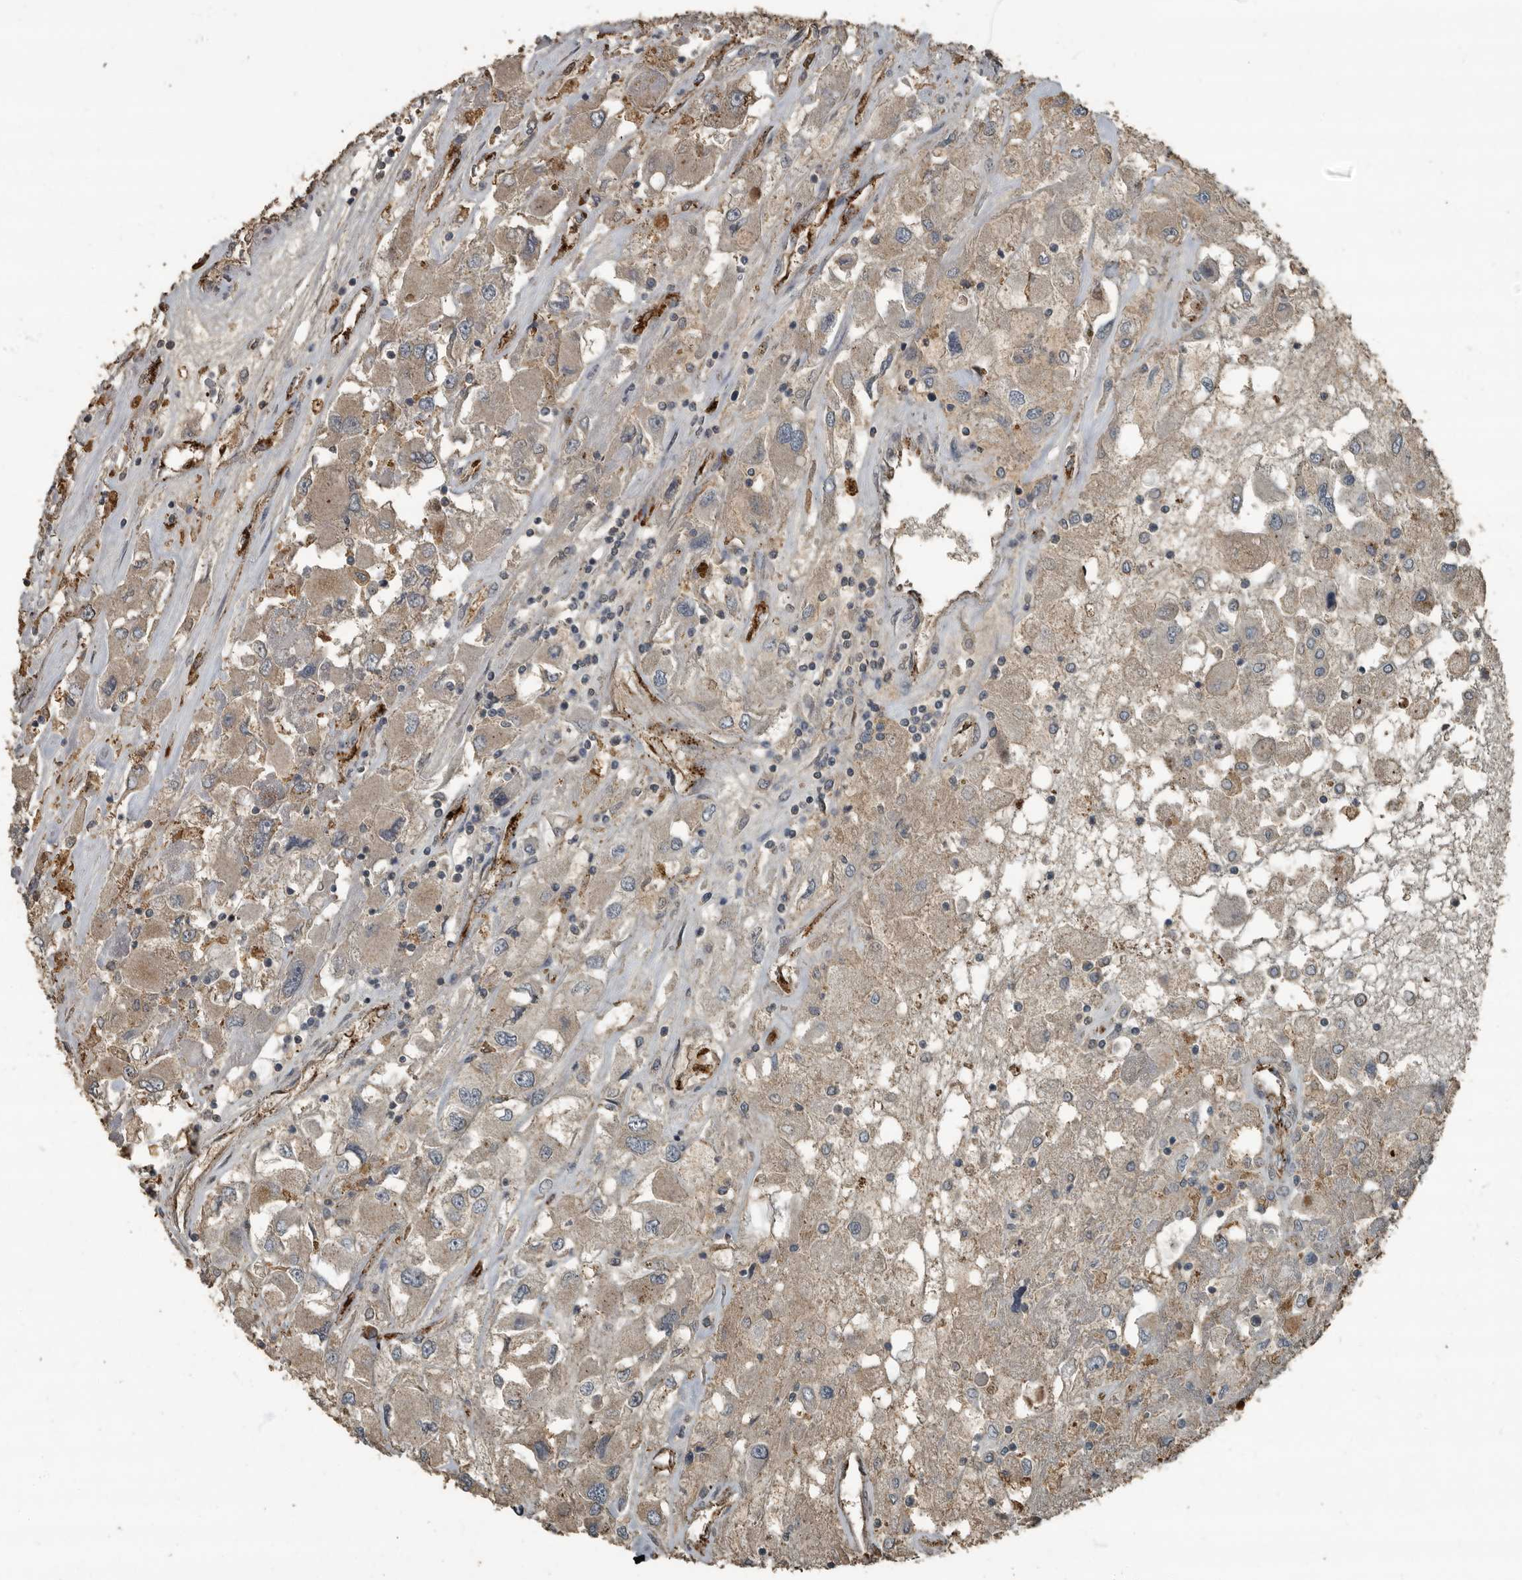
{"staining": {"intensity": "weak", "quantity": ">75%", "location": "cytoplasmic/membranous"}, "tissue": "renal cancer", "cell_type": "Tumor cells", "image_type": "cancer", "snomed": [{"axis": "morphology", "description": "Adenocarcinoma, NOS"}, {"axis": "topography", "description": "Kidney"}], "caption": "Immunohistochemical staining of human renal cancer exhibits low levels of weak cytoplasmic/membranous protein expression in approximately >75% of tumor cells.", "gene": "IL15RA", "patient": {"sex": "female", "age": 52}}